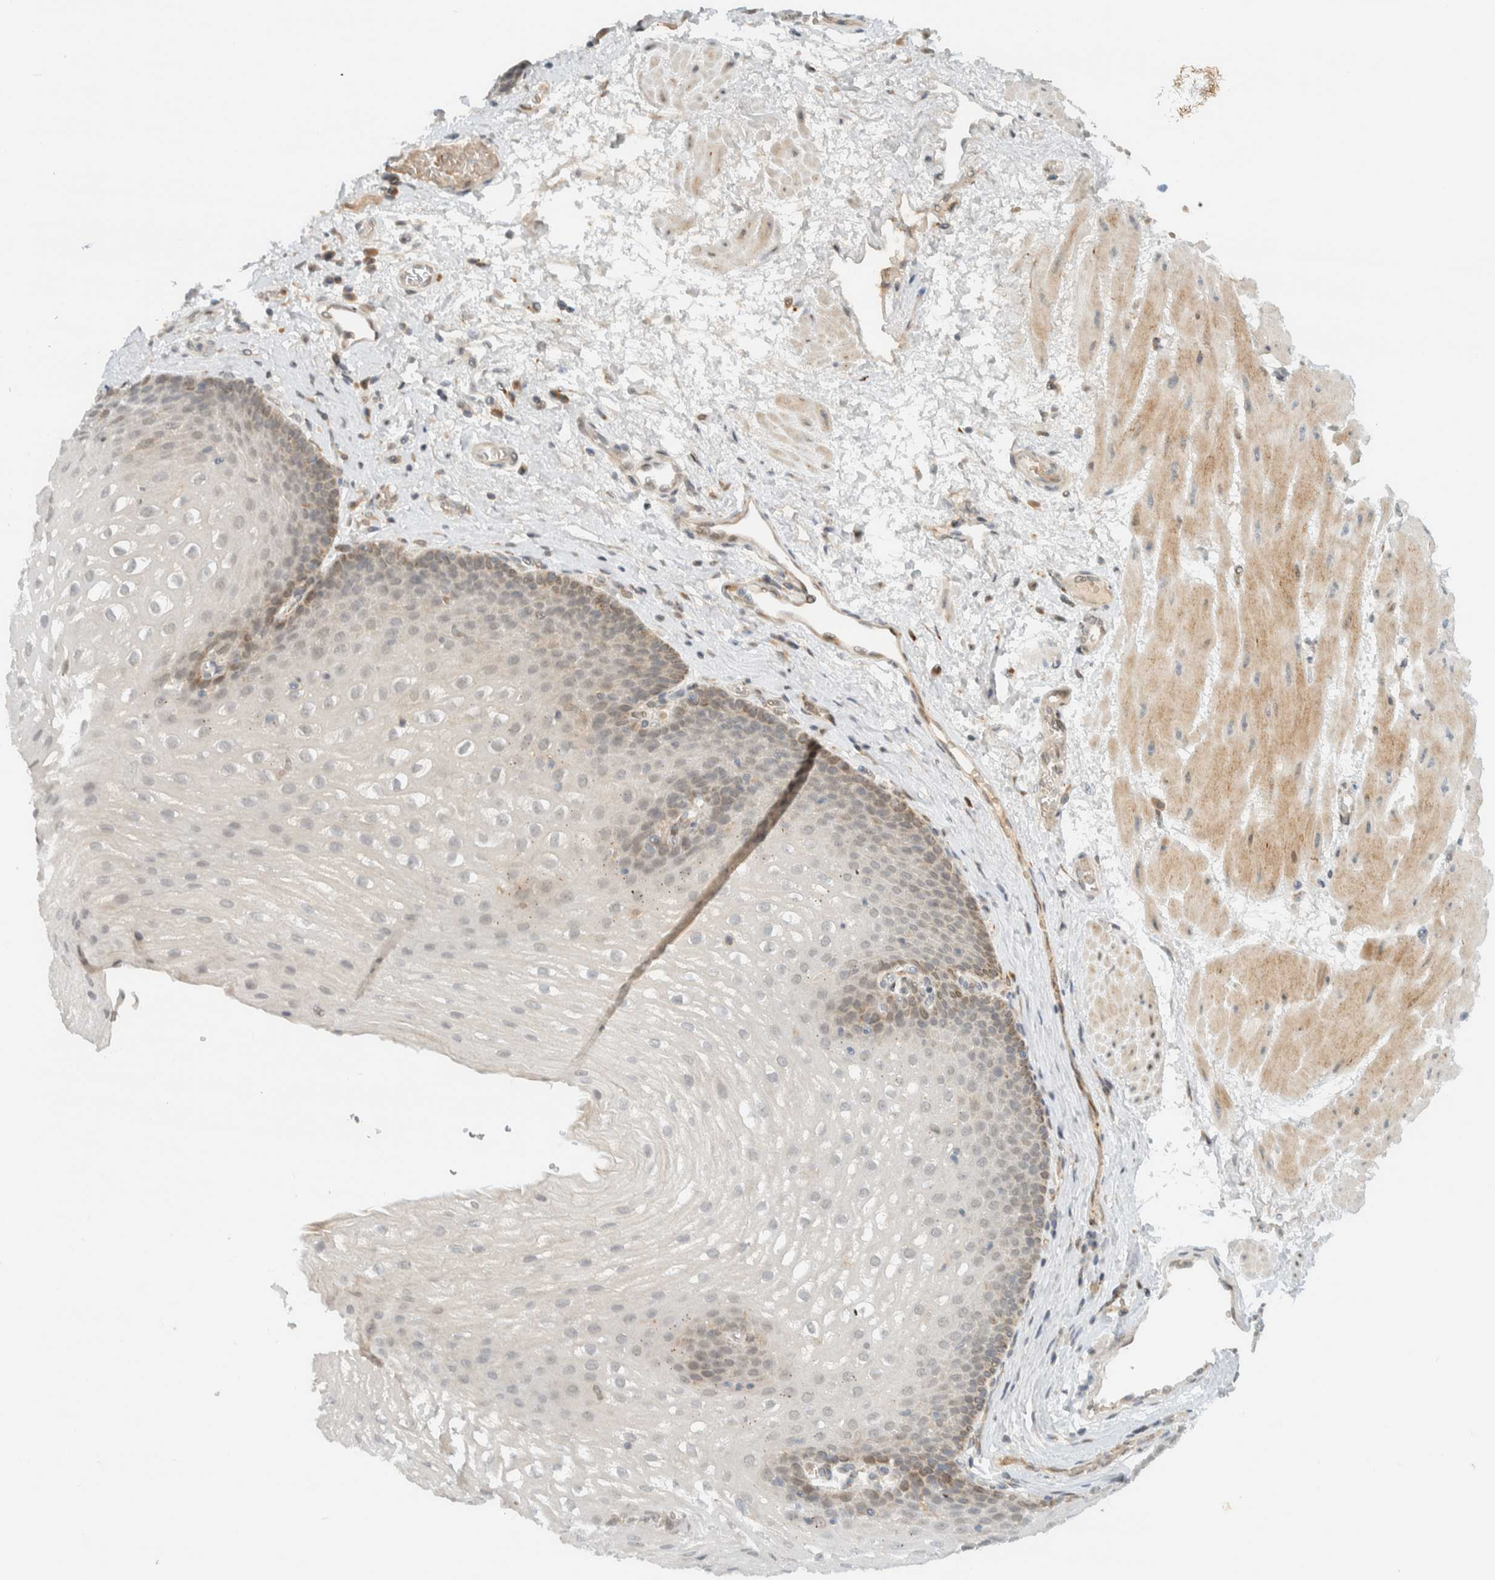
{"staining": {"intensity": "moderate", "quantity": "<25%", "location": "cytoplasmic/membranous"}, "tissue": "esophagus", "cell_type": "Squamous epithelial cells", "image_type": "normal", "snomed": [{"axis": "morphology", "description": "Normal tissue, NOS"}, {"axis": "topography", "description": "Esophagus"}], "caption": "The micrograph reveals staining of benign esophagus, revealing moderate cytoplasmic/membranous protein positivity (brown color) within squamous epithelial cells.", "gene": "ITPRID1", "patient": {"sex": "male", "age": 48}}